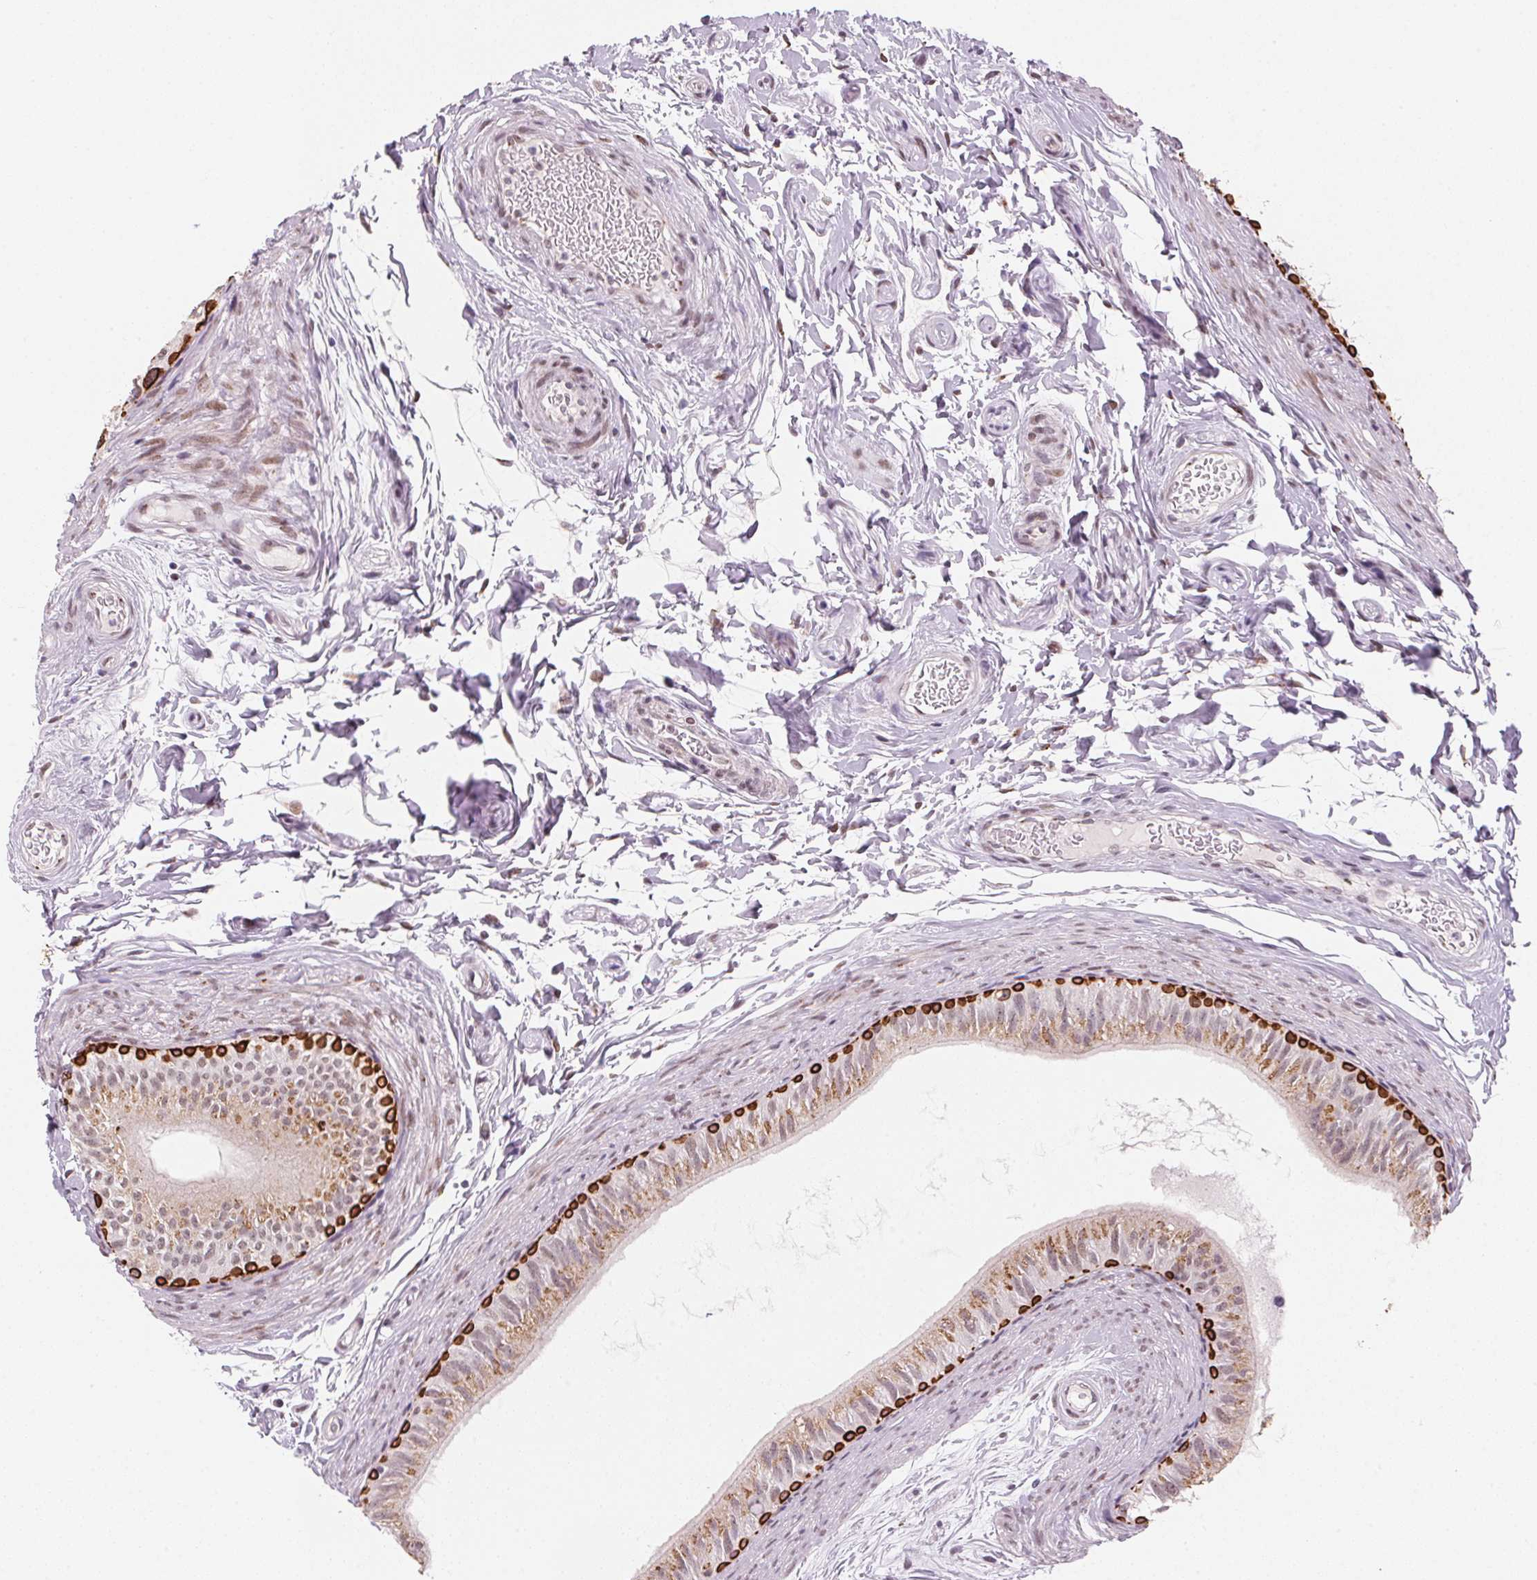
{"staining": {"intensity": "strong", "quantity": "25%-75%", "location": "cytoplasmic/membranous"}, "tissue": "epididymis", "cell_type": "Glandular cells", "image_type": "normal", "snomed": [{"axis": "morphology", "description": "Normal tissue, NOS"}, {"axis": "topography", "description": "Epididymis"}], "caption": "Protein staining reveals strong cytoplasmic/membranous expression in approximately 25%-75% of glandular cells in benign epididymis.", "gene": "RAB22A", "patient": {"sex": "male", "age": 36}}